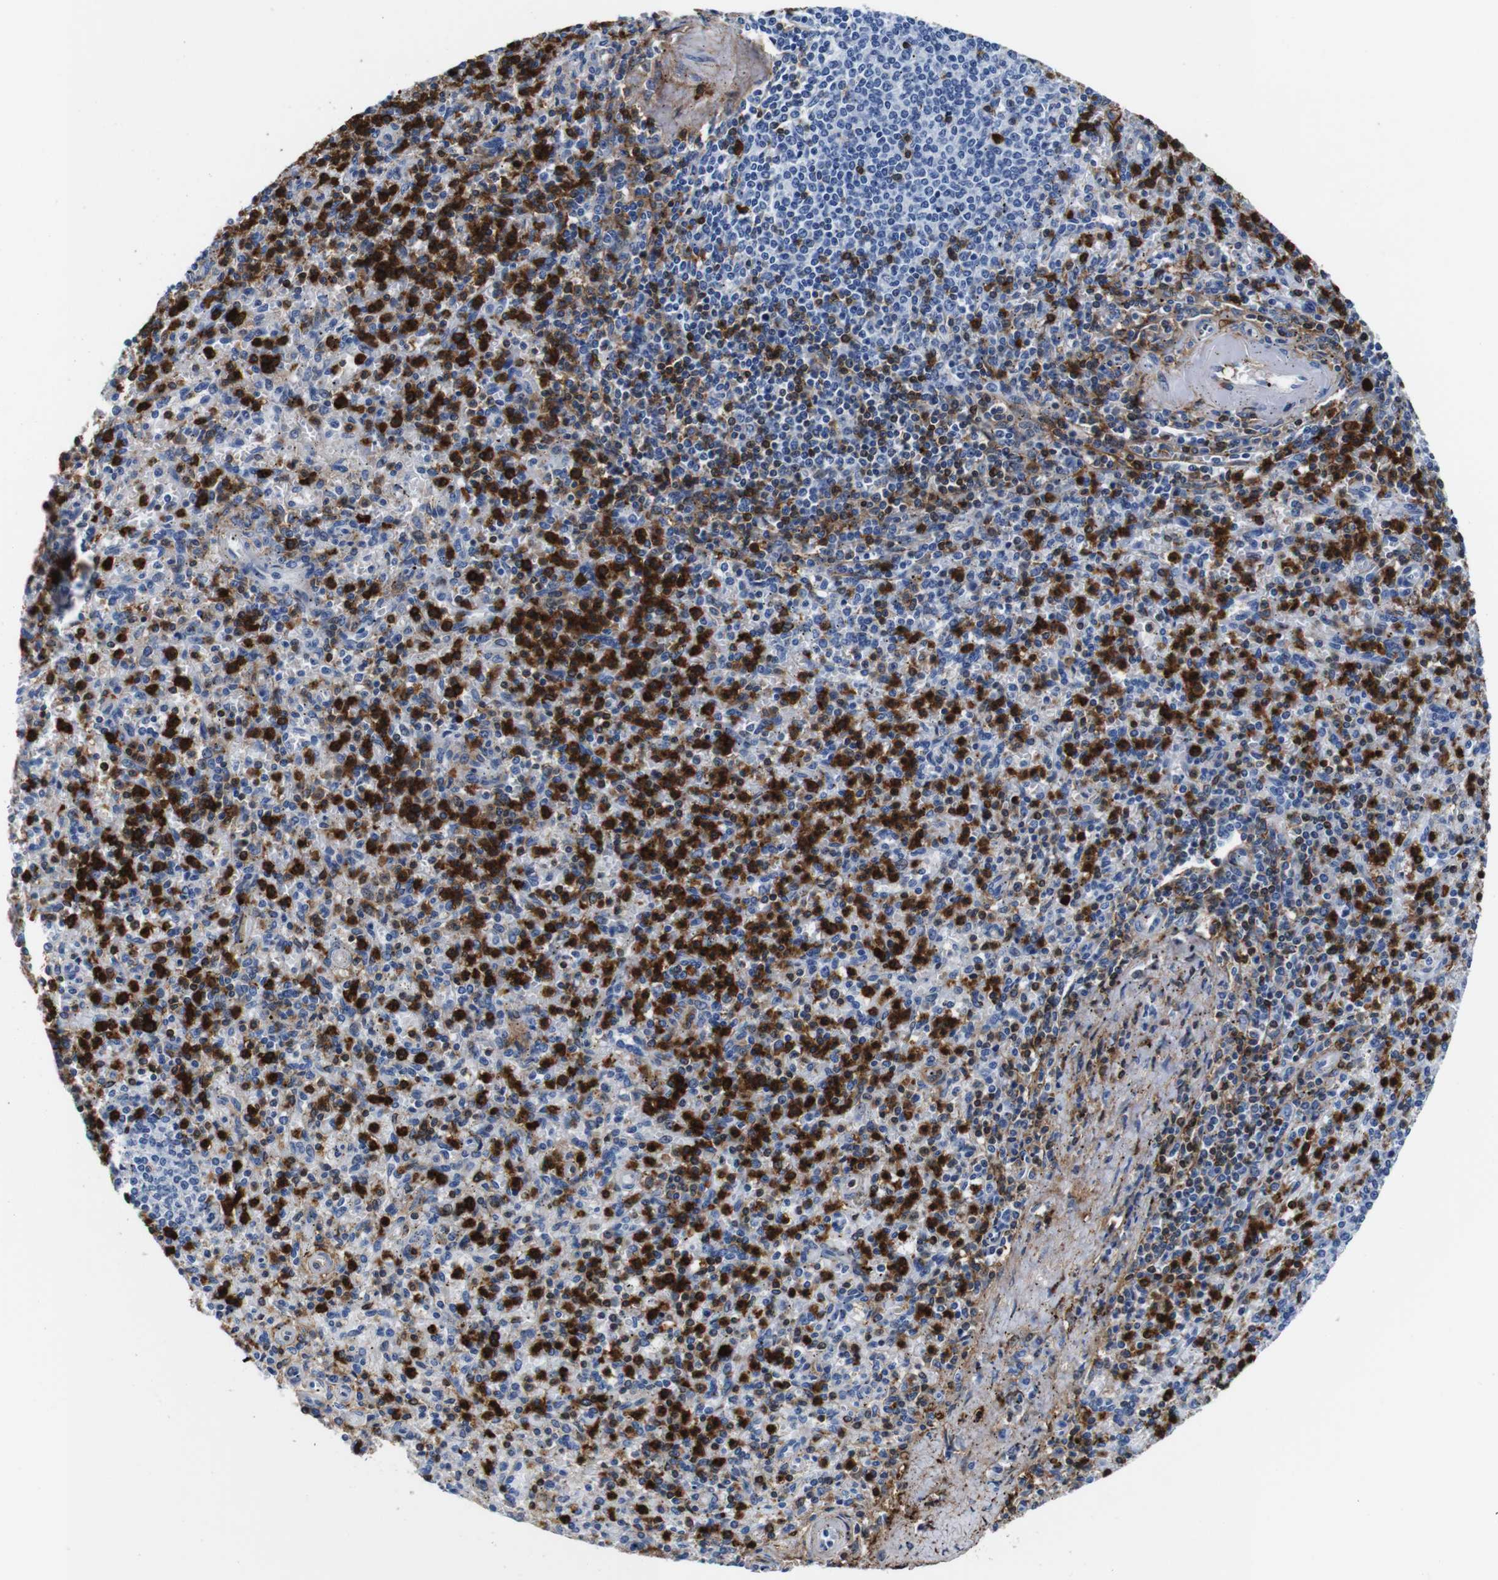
{"staining": {"intensity": "strong", "quantity": "25%-75%", "location": "cytoplasmic/membranous"}, "tissue": "spleen", "cell_type": "Cells in red pulp", "image_type": "normal", "snomed": [{"axis": "morphology", "description": "Normal tissue, NOS"}, {"axis": "topography", "description": "Spleen"}], "caption": "Protein expression analysis of unremarkable spleen reveals strong cytoplasmic/membranous expression in approximately 25%-75% of cells in red pulp.", "gene": "ANXA1", "patient": {"sex": "male", "age": 72}}